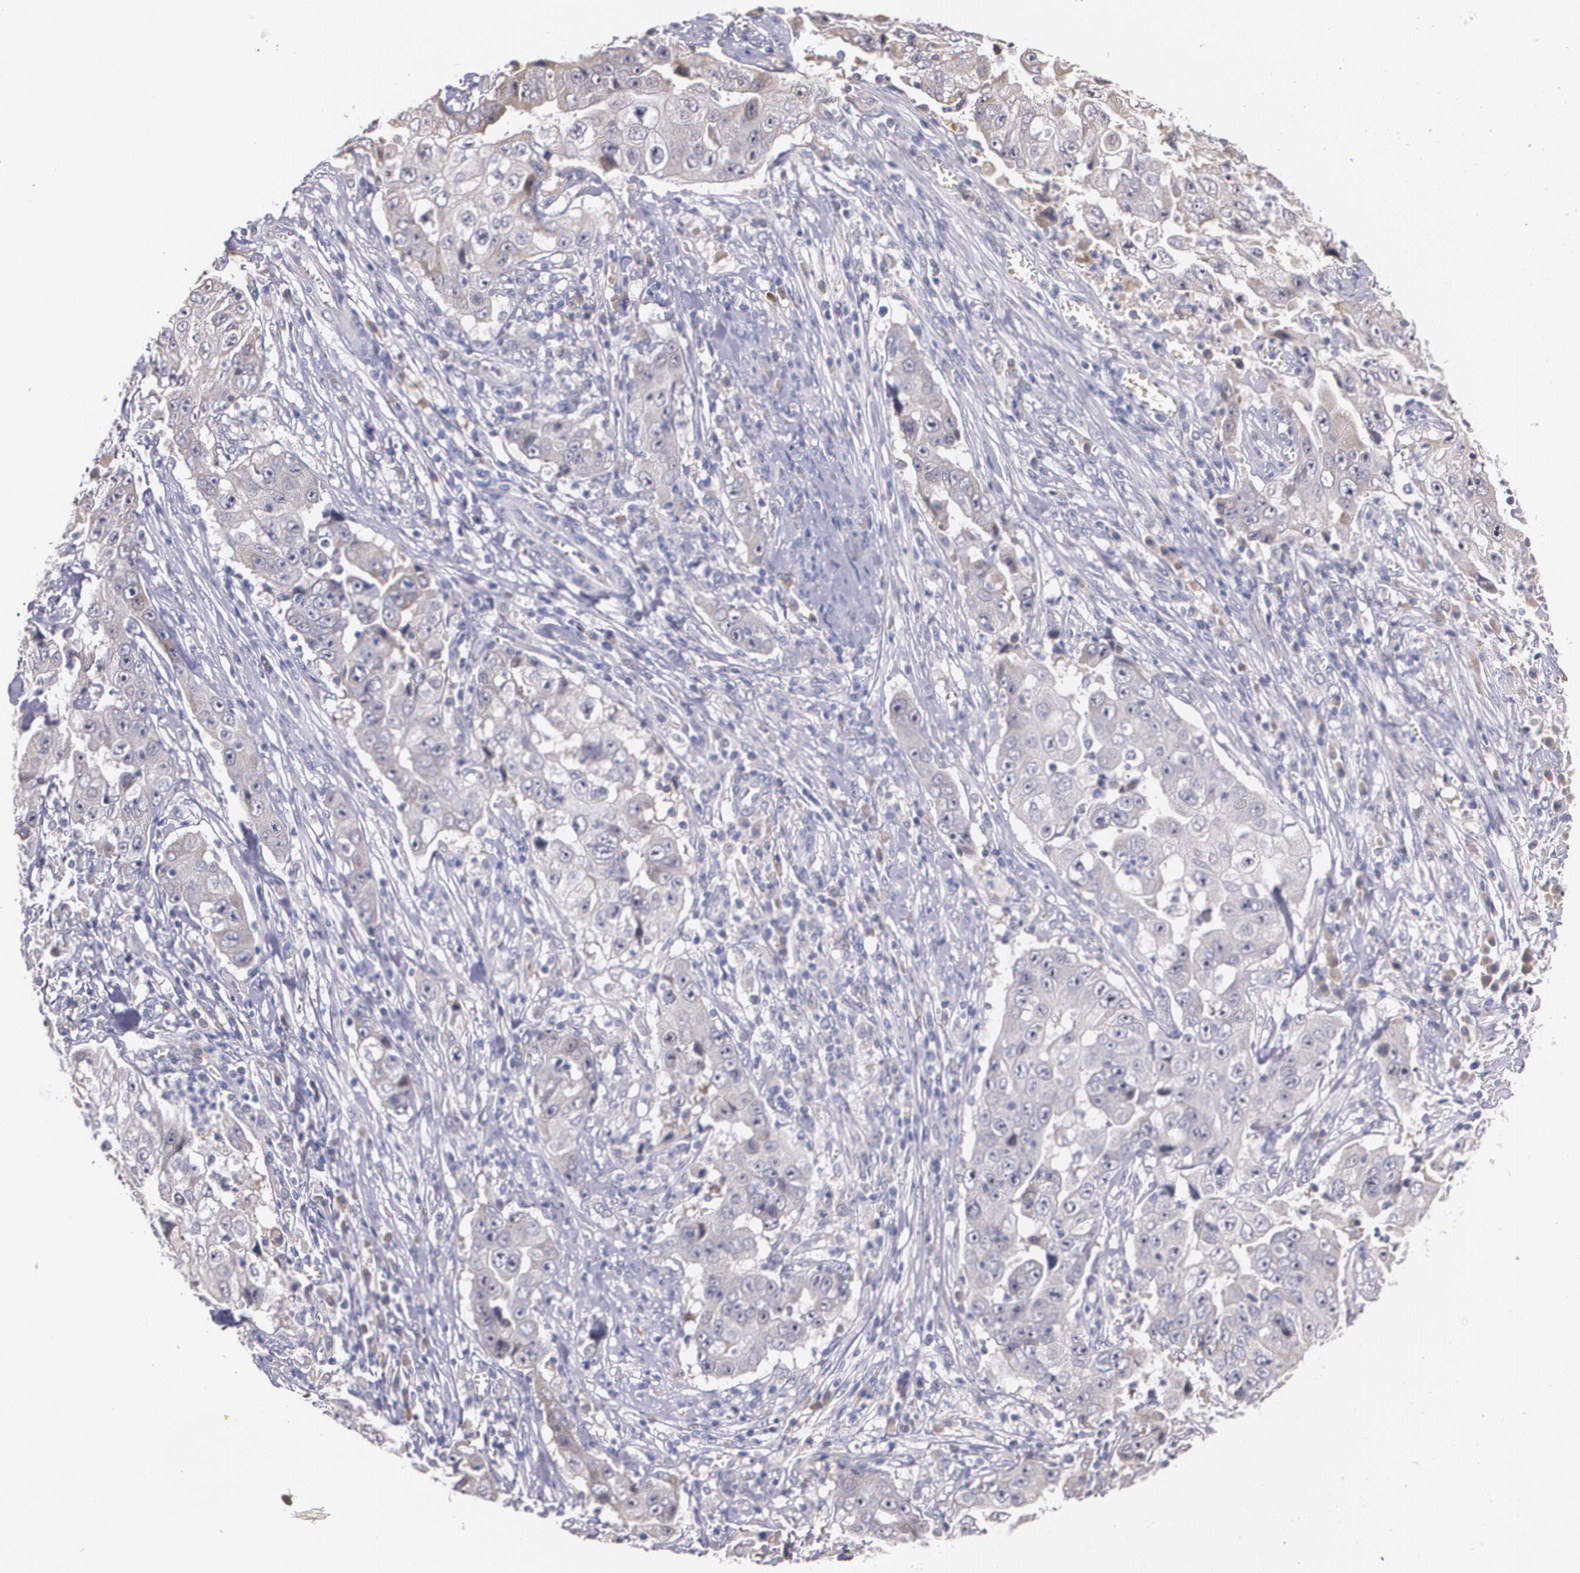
{"staining": {"intensity": "weak", "quantity": "<25%", "location": "cytoplasmic/membranous"}, "tissue": "lung cancer", "cell_type": "Tumor cells", "image_type": "cancer", "snomed": [{"axis": "morphology", "description": "Squamous cell carcinoma, NOS"}, {"axis": "topography", "description": "Lung"}], "caption": "A histopathology image of human squamous cell carcinoma (lung) is negative for staining in tumor cells.", "gene": "AMBP", "patient": {"sex": "male", "age": 64}}